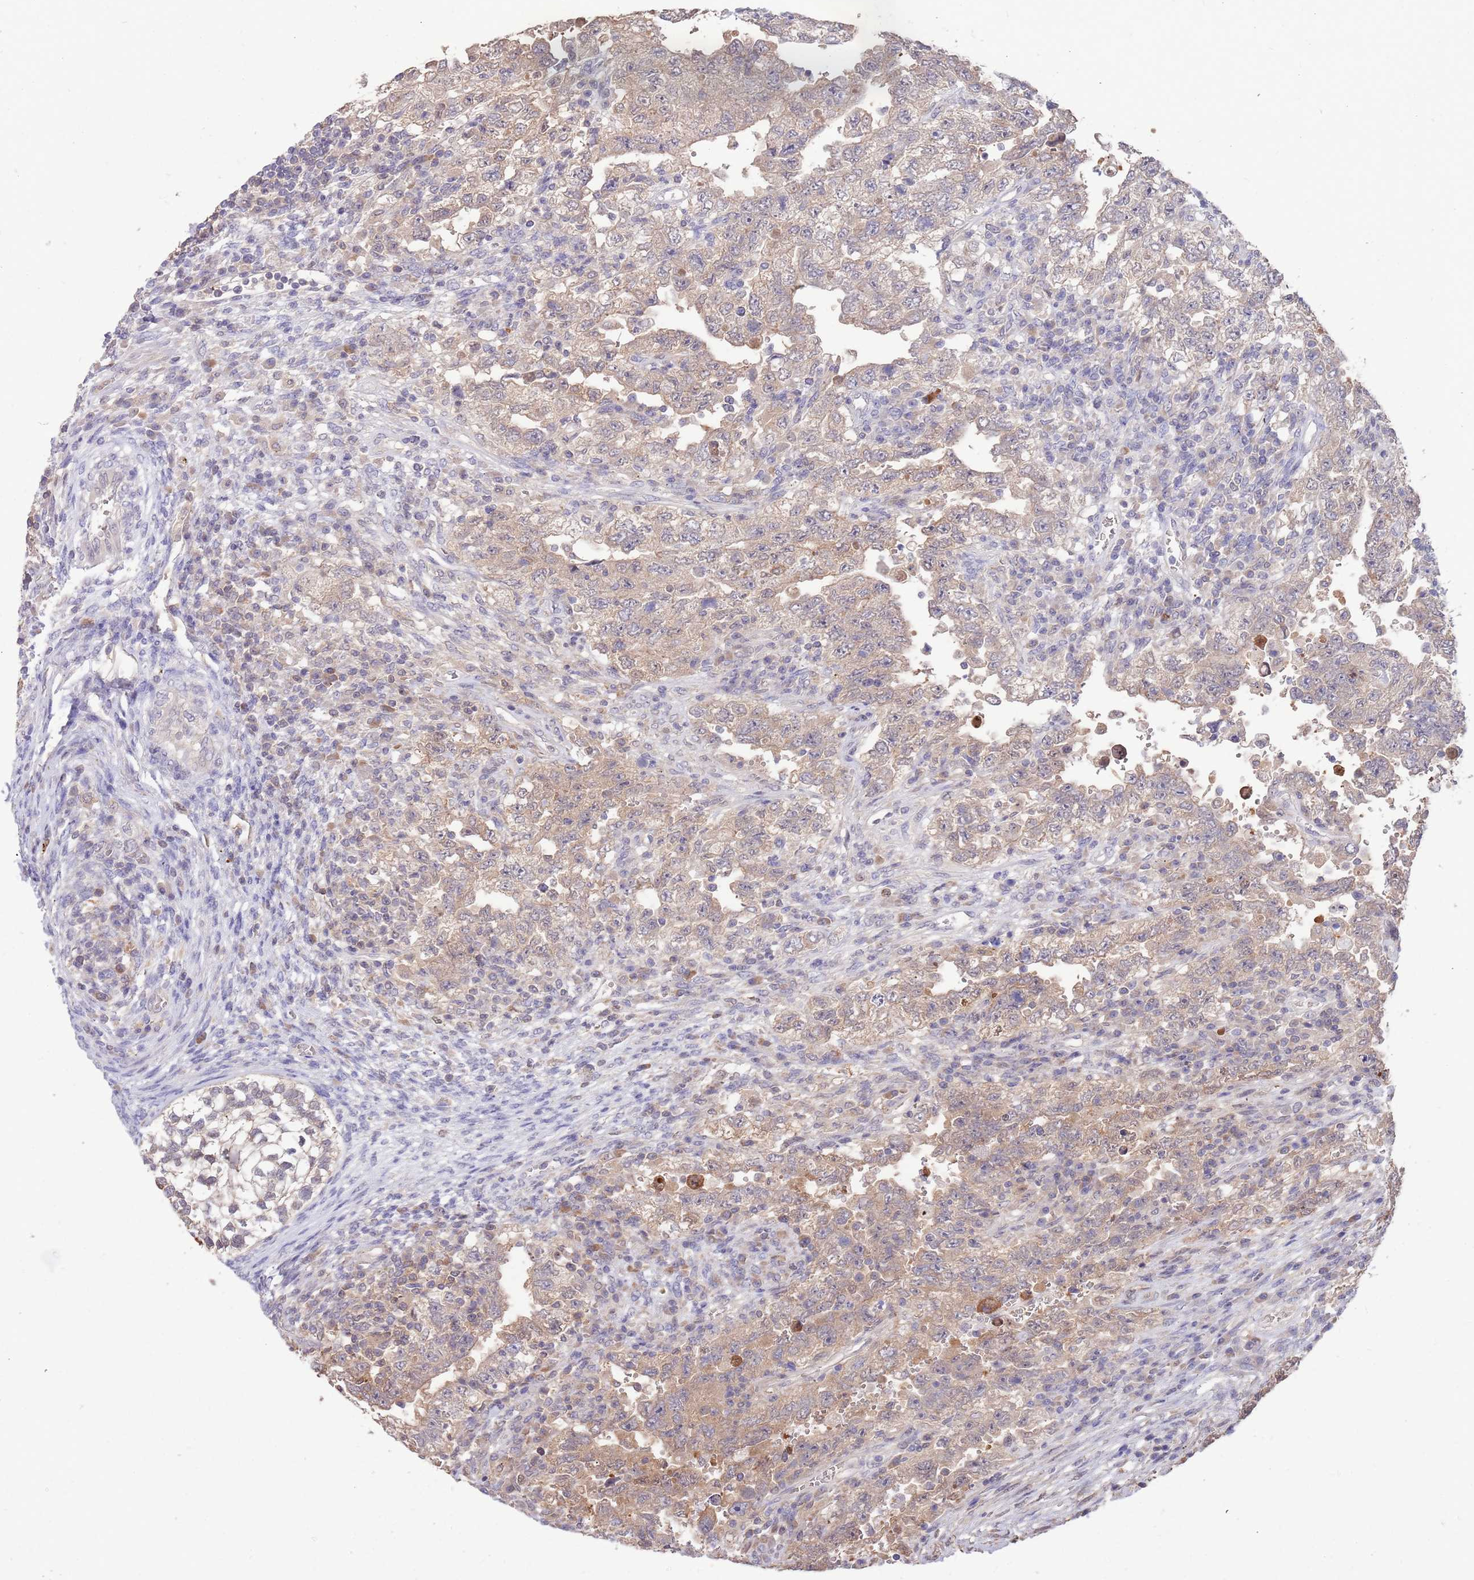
{"staining": {"intensity": "weak", "quantity": ">75%", "location": "cytoplasmic/membranous"}, "tissue": "testis cancer", "cell_type": "Tumor cells", "image_type": "cancer", "snomed": [{"axis": "morphology", "description": "Carcinoma, Embryonal, NOS"}, {"axis": "topography", "description": "Testis"}], "caption": "Weak cytoplasmic/membranous staining for a protein is present in approximately >75% of tumor cells of testis cancer (embryonal carcinoma) using IHC.", "gene": "AP5S1", "patient": {"sex": "male", "age": 26}}